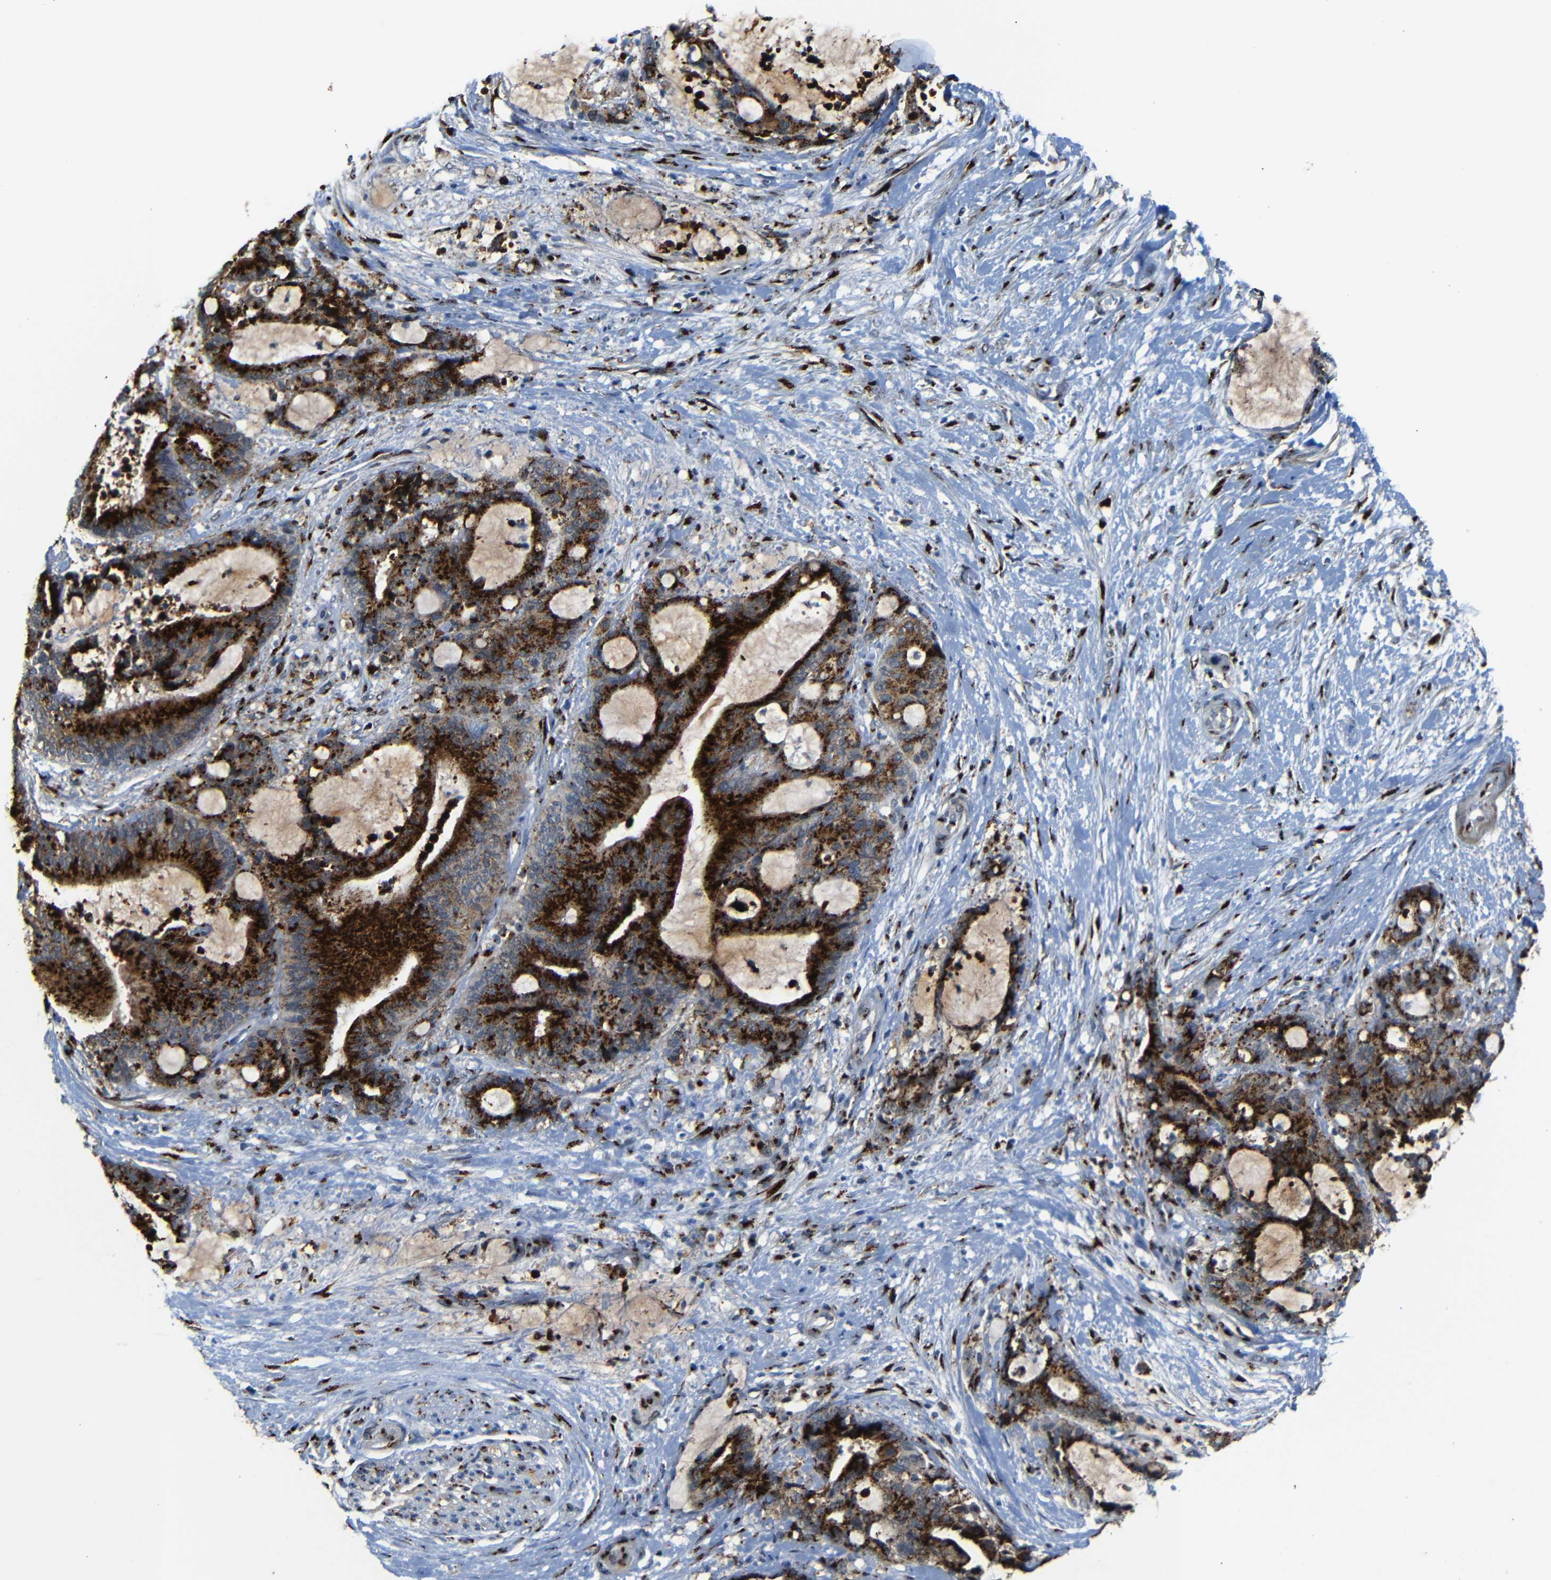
{"staining": {"intensity": "strong", "quantity": ">75%", "location": "cytoplasmic/membranous"}, "tissue": "liver cancer", "cell_type": "Tumor cells", "image_type": "cancer", "snomed": [{"axis": "morphology", "description": "Normal tissue, NOS"}, {"axis": "morphology", "description": "Cholangiocarcinoma"}, {"axis": "topography", "description": "Liver"}, {"axis": "topography", "description": "Peripheral nerve tissue"}], "caption": "Immunohistochemical staining of liver cholangiocarcinoma exhibits strong cytoplasmic/membranous protein expression in about >75% of tumor cells.", "gene": "TGOLN2", "patient": {"sex": "female", "age": 73}}